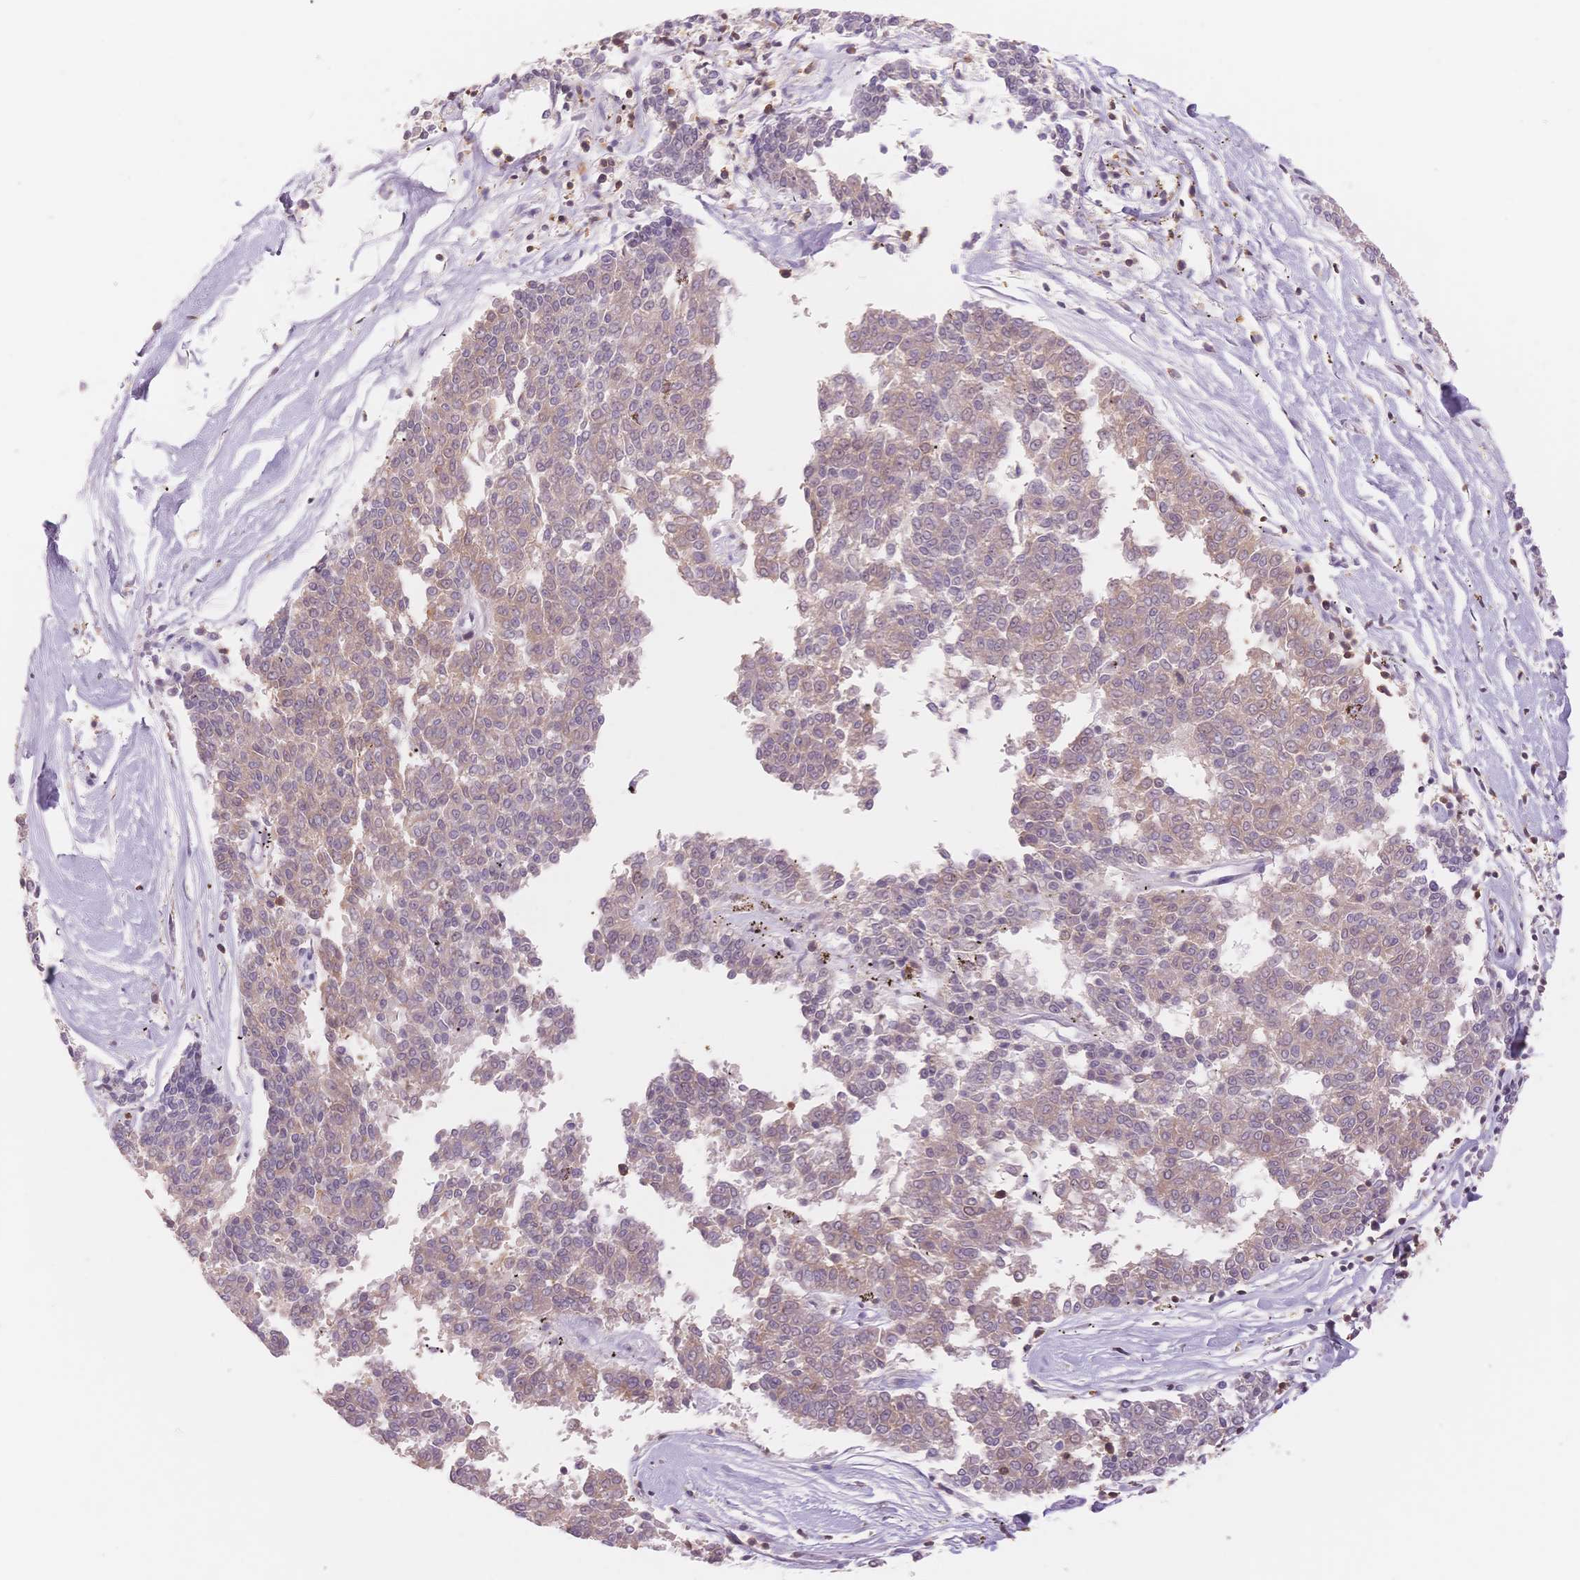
{"staining": {"intensity": "weak", "quantity": ">75%", "location": "cytoplasmic/membranous"}, "tissue": "melanoma", "cell_type": "Tumor cells", "image_type": "cancer", "snomed": [{"axis": "morphology", "description": "Malignant melanoma, NOS"}, {"axis": "topography", "description": "Skin"}], "caption": "This is a histology image of immunohistochemistry staining of malignant melanoma, which shows weak positivity in the cytoplasmic/membranous of tumor cells.", "gene": "STK39", "patient": {"sex": "female", "age": 72}}